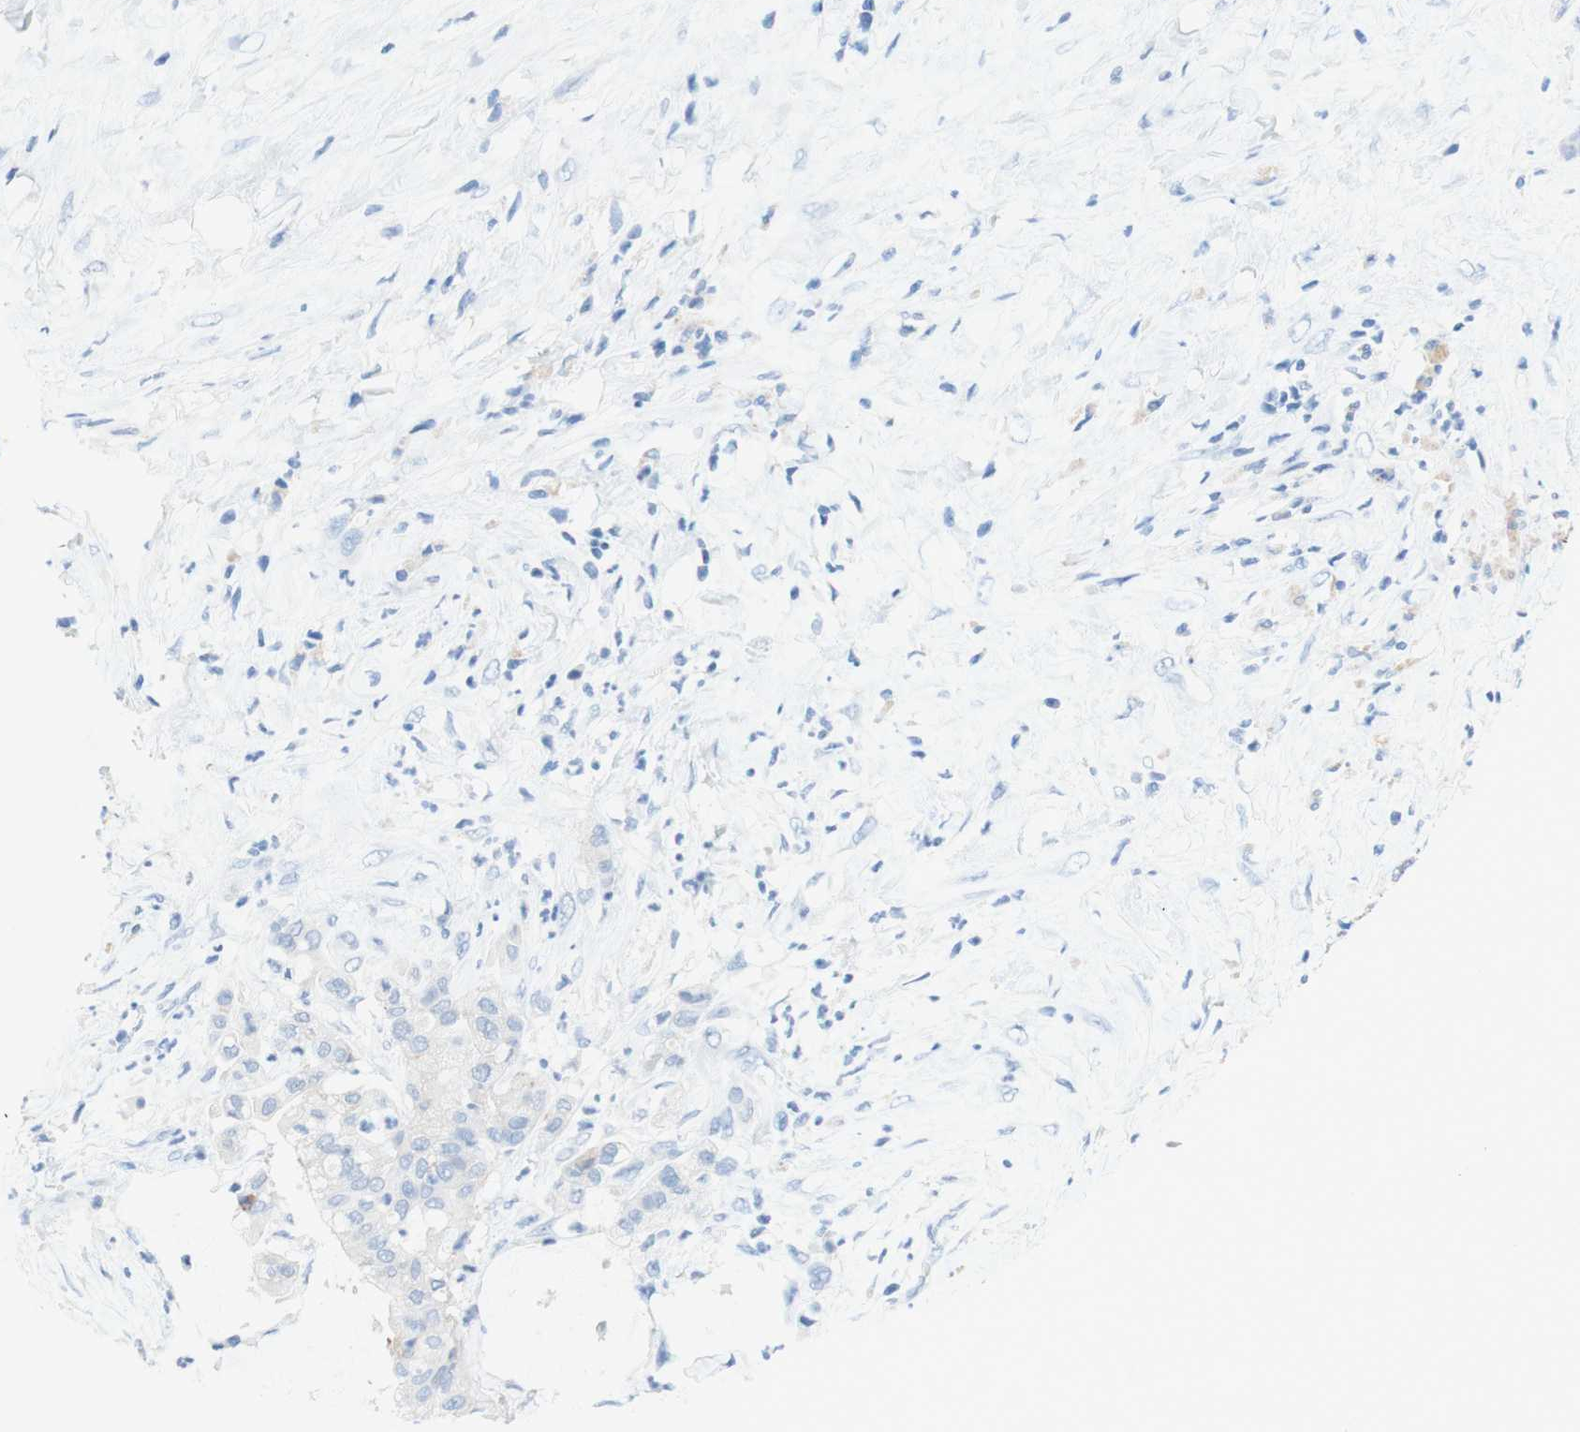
{"staining": {"intensity": "negative", "quantity": "none", "location": "none"}, "tissue": "pancreatic cancer", "cell_type": "Tumor cells", "image_type": "cancer", "snomed": [{"axis": "morphology", "description": "Adenocarcinoma, NOS"}, {"axis": "topography", "description": "Pancreas"}], "caption": "Protein analysis of pancreatic adenocarcinoma demonstrates no significant expression in tumor cells.", "gene": "POLR2J3", "patient": {"sex": "male", "age": 41}}